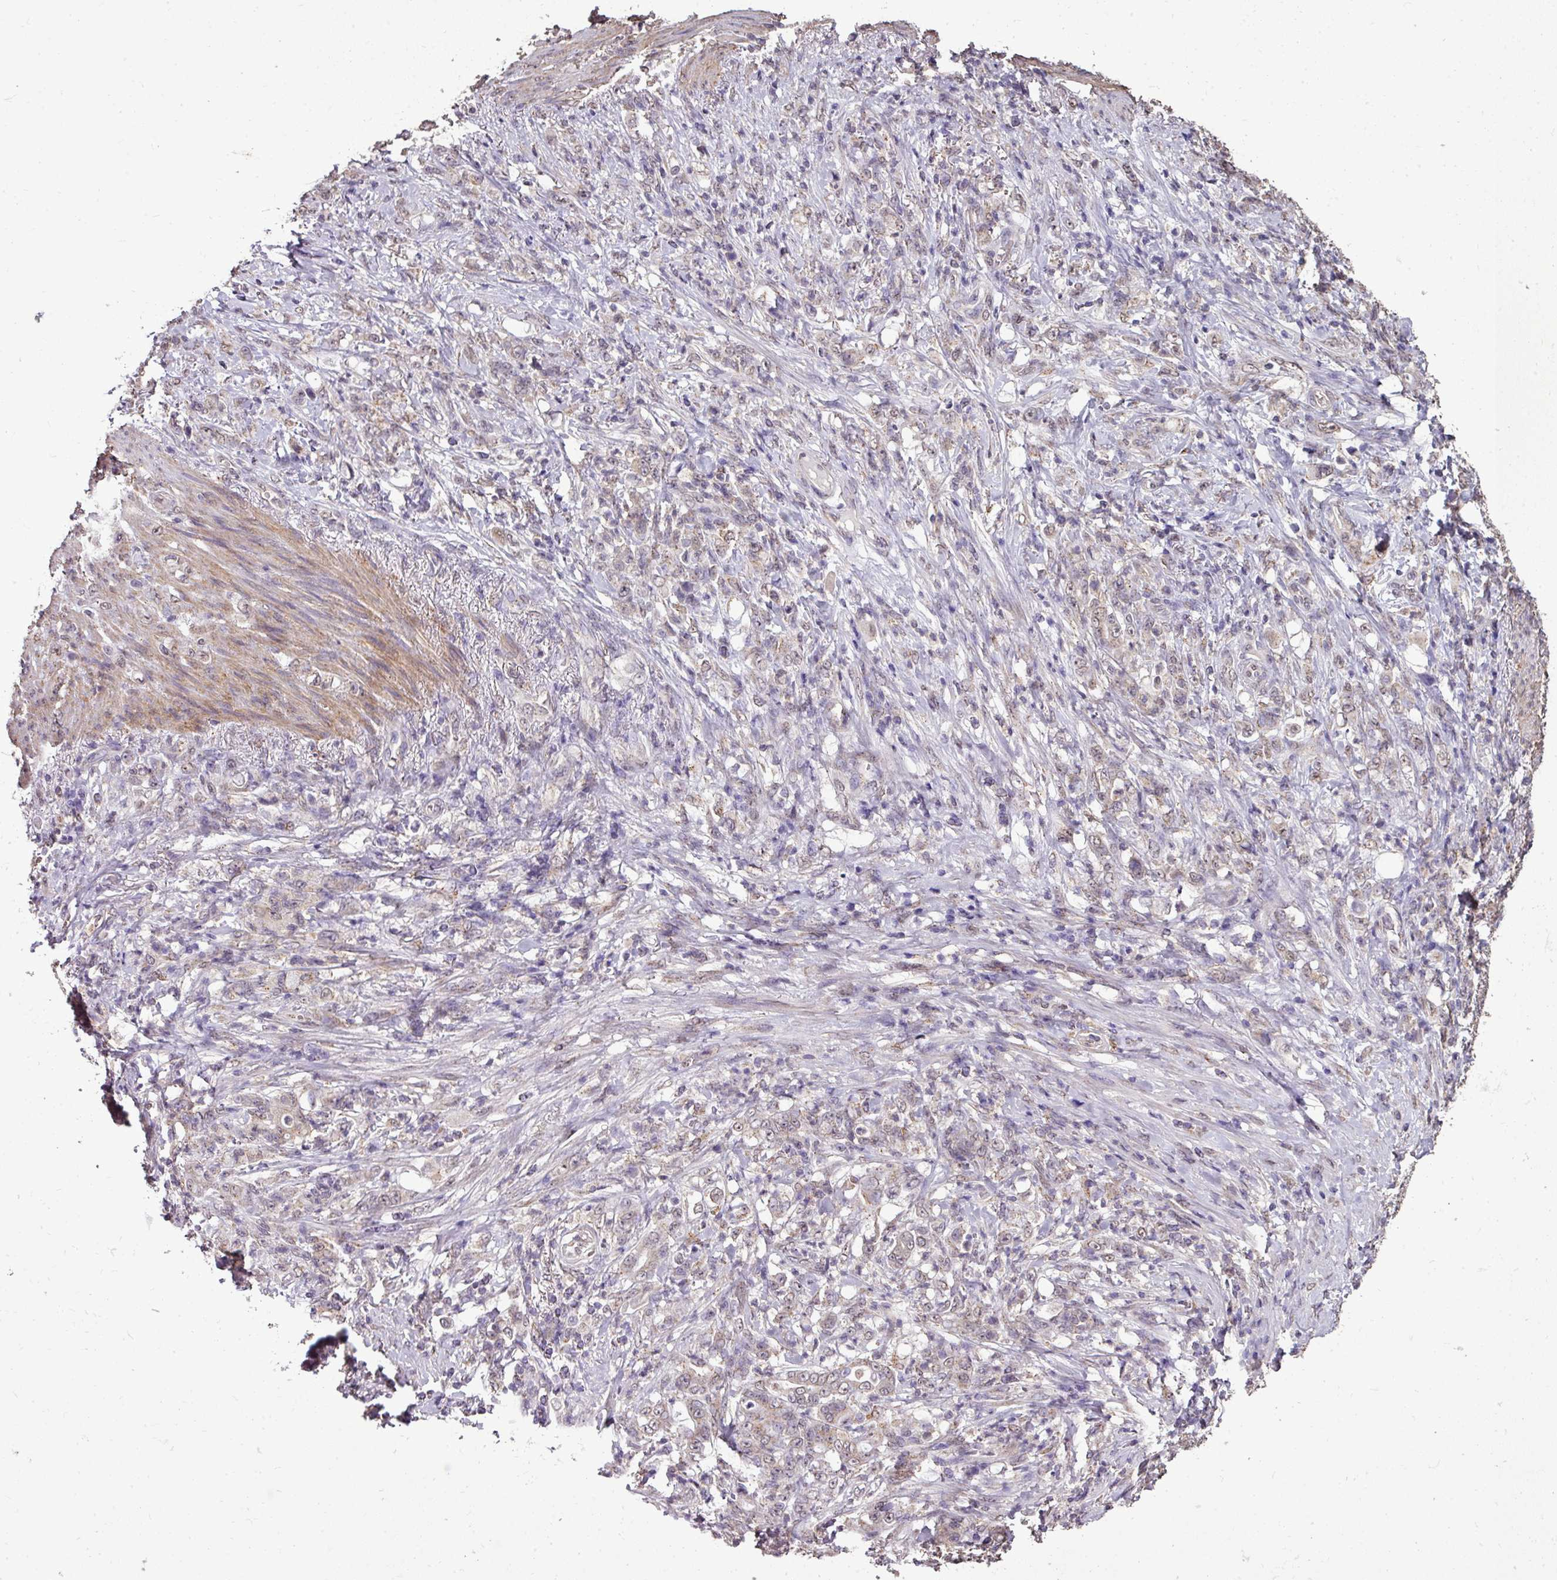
{"staining": {"intensity": "weak", "quantity": "25%-75%", "location": "cytoplasmic/membranous"}, "tissue": "stomach cancer", "cell_type": "Tumor cells", "image_type": "cancer", "snomed": [{"axis": "morphology", "description": "Adenocarcinoma, NOS"}, {"axis": "topography", "description": "Stomach"}], "caption": "Immunohistochemical staining of stomach cancer reveals weak cytoplasmic/membranous protein expression in approximately 25%-75% of tumor cells.", "gene": "JPH2", "patient": {"sex": "female", "age": 79}}